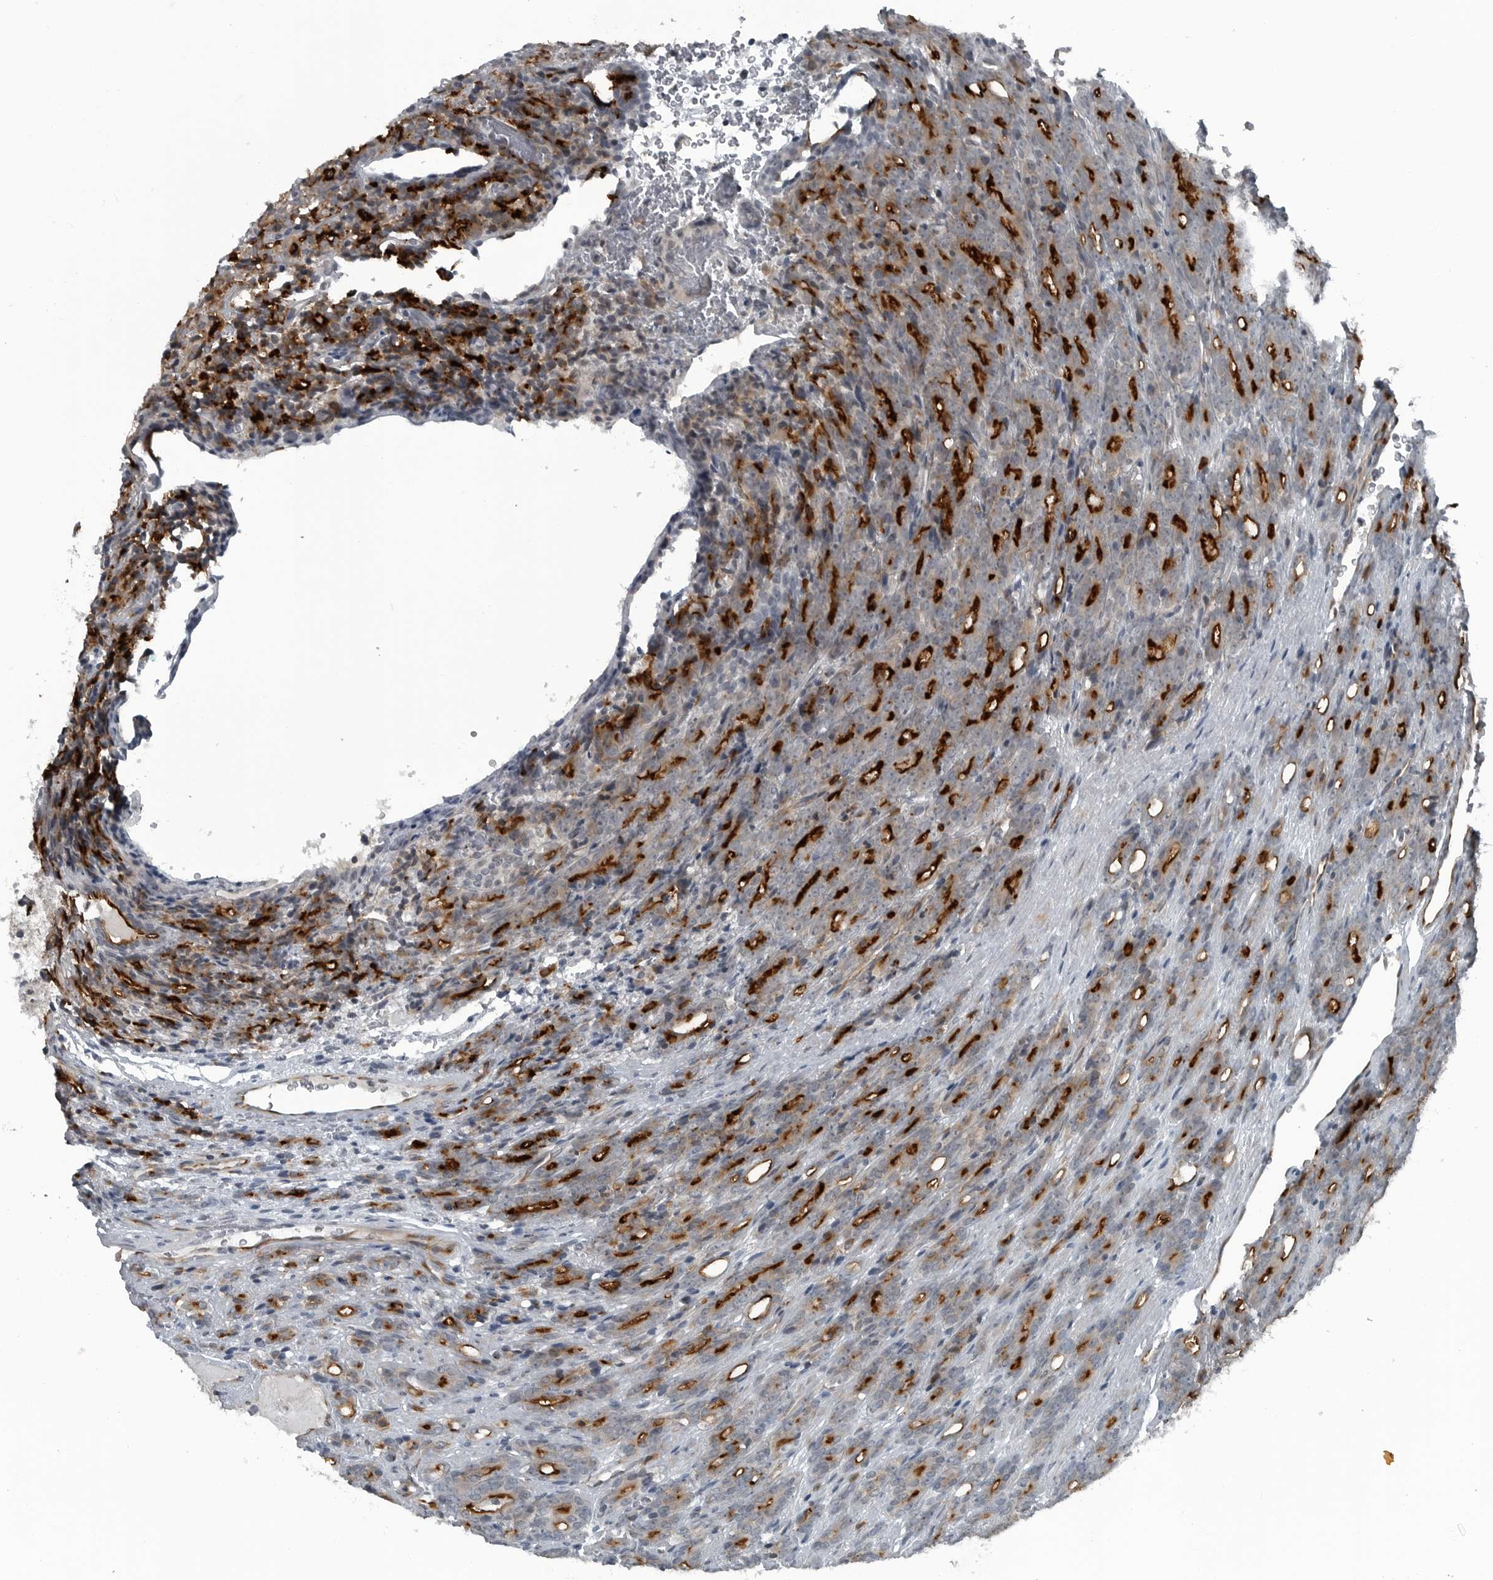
{"staining": {"intensity": "strong", "quantity": ">75%", "location": "cytoplasmic/membranous"}, "tissue": "prostate cancer", "cell_type": "Tumor cells", "image_type": "cancer", "snomed": [{"axis": "morphology", "description": "Adenocarcinoma, High grade"}, {"axis": "topography", "description": "Prostate"}], "caption": "Protein expression analysis of prostate adenocarcinoma (high-grade) displays strong cytoplasmic/membranous staining in approximately >75% of tumor cells.", "gene": "GAK", "patient": {"sex": "male", "age": 62}}